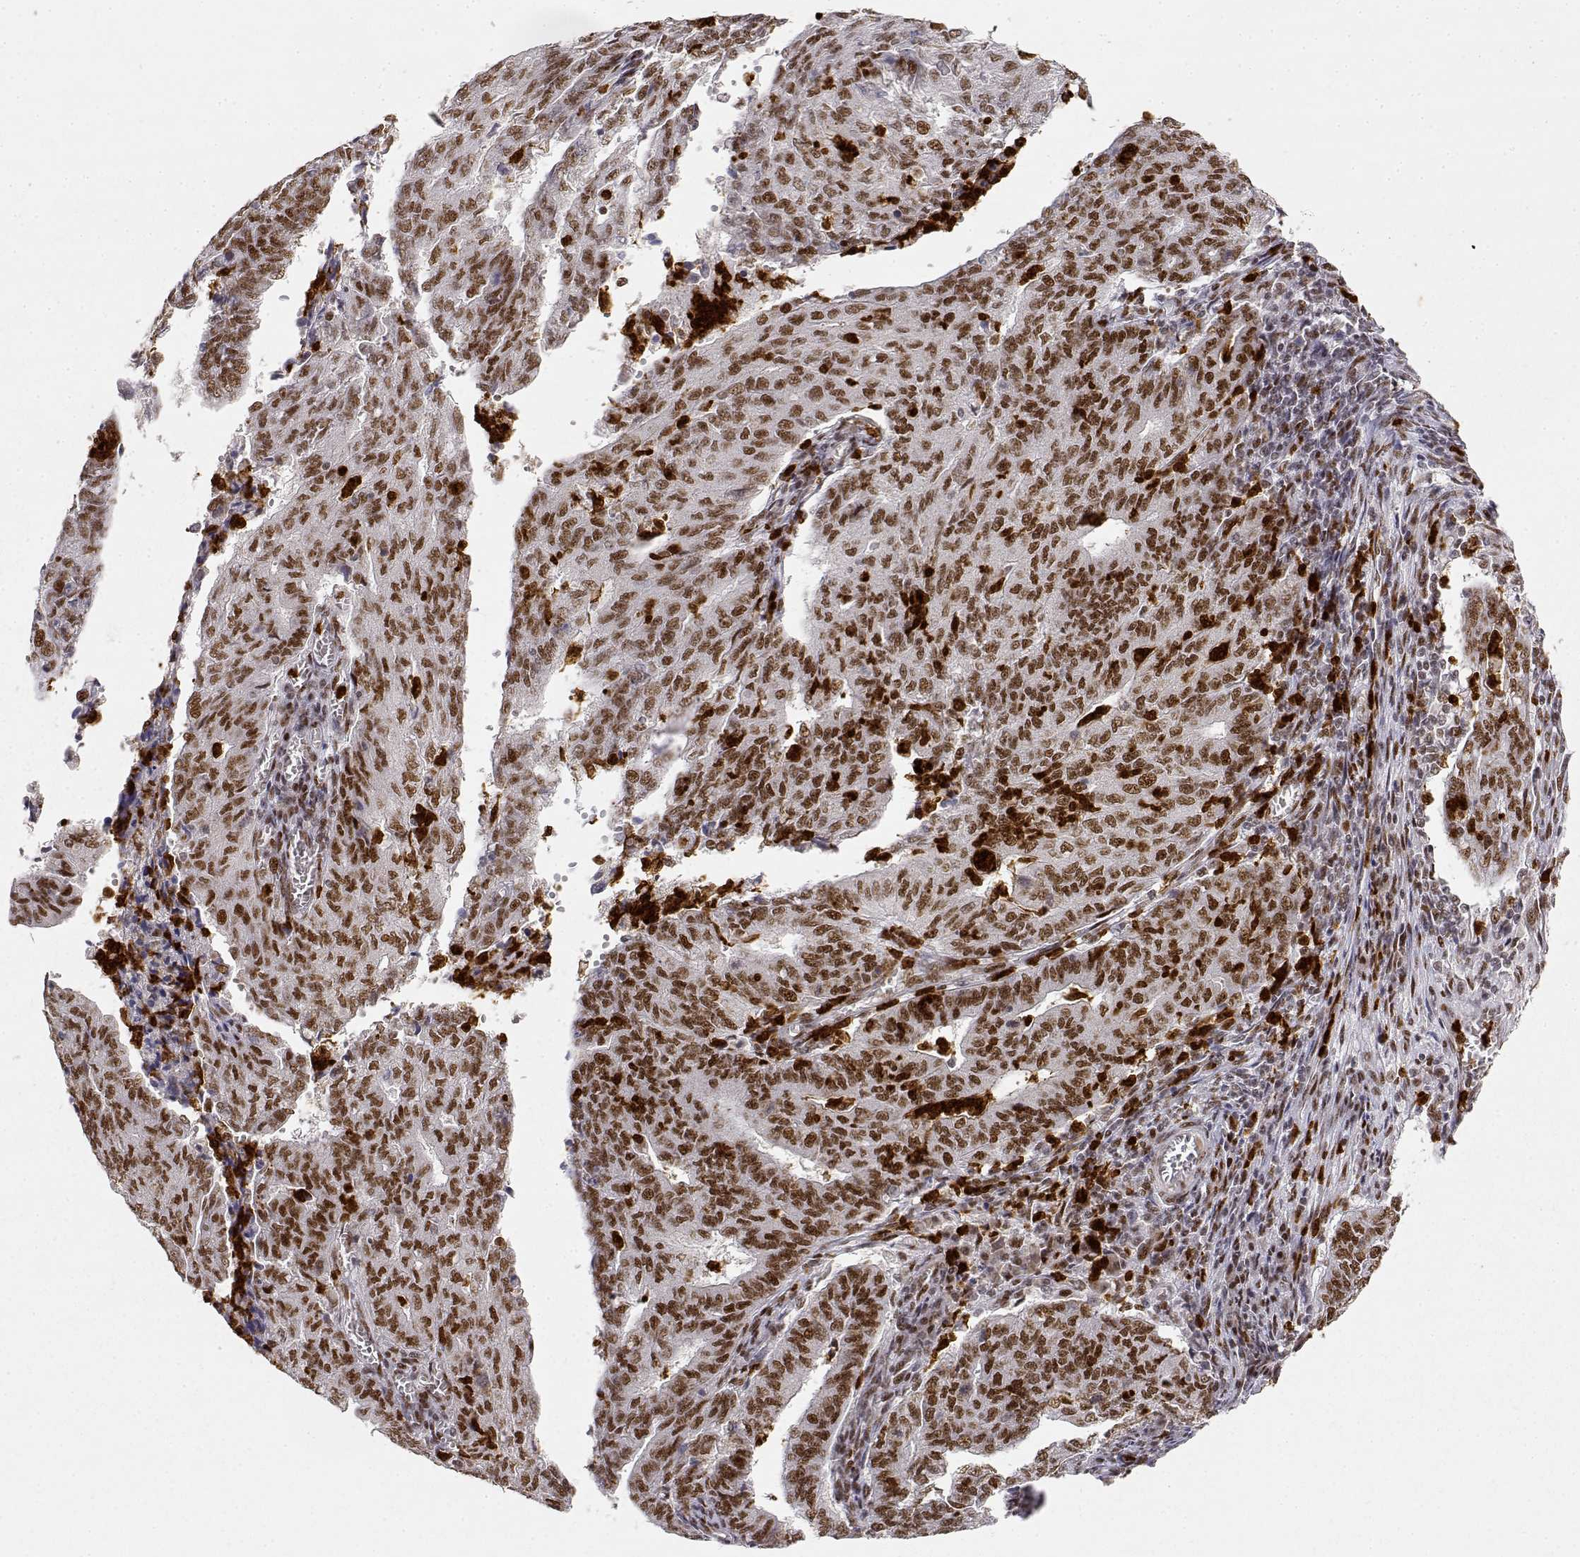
{"staining": {"intensity": "strong", "quantity": "25%-75%", "location": "nuclear"}, "tissue": "endometrial cancer", "cell_type": "Tumor cells", "image_type": "cancer", "snomed": [{"axis": "morphology", "description": "Adenocarcinoma, NOS"}, {"axis": "topography", "description": "Endometrium"}], "caption": "Human endometrial cancer stained with a protein marker shows strong staining in tumor cells.", "gene": "RSF1", "patient": {"sex": "female", "age": 82}}